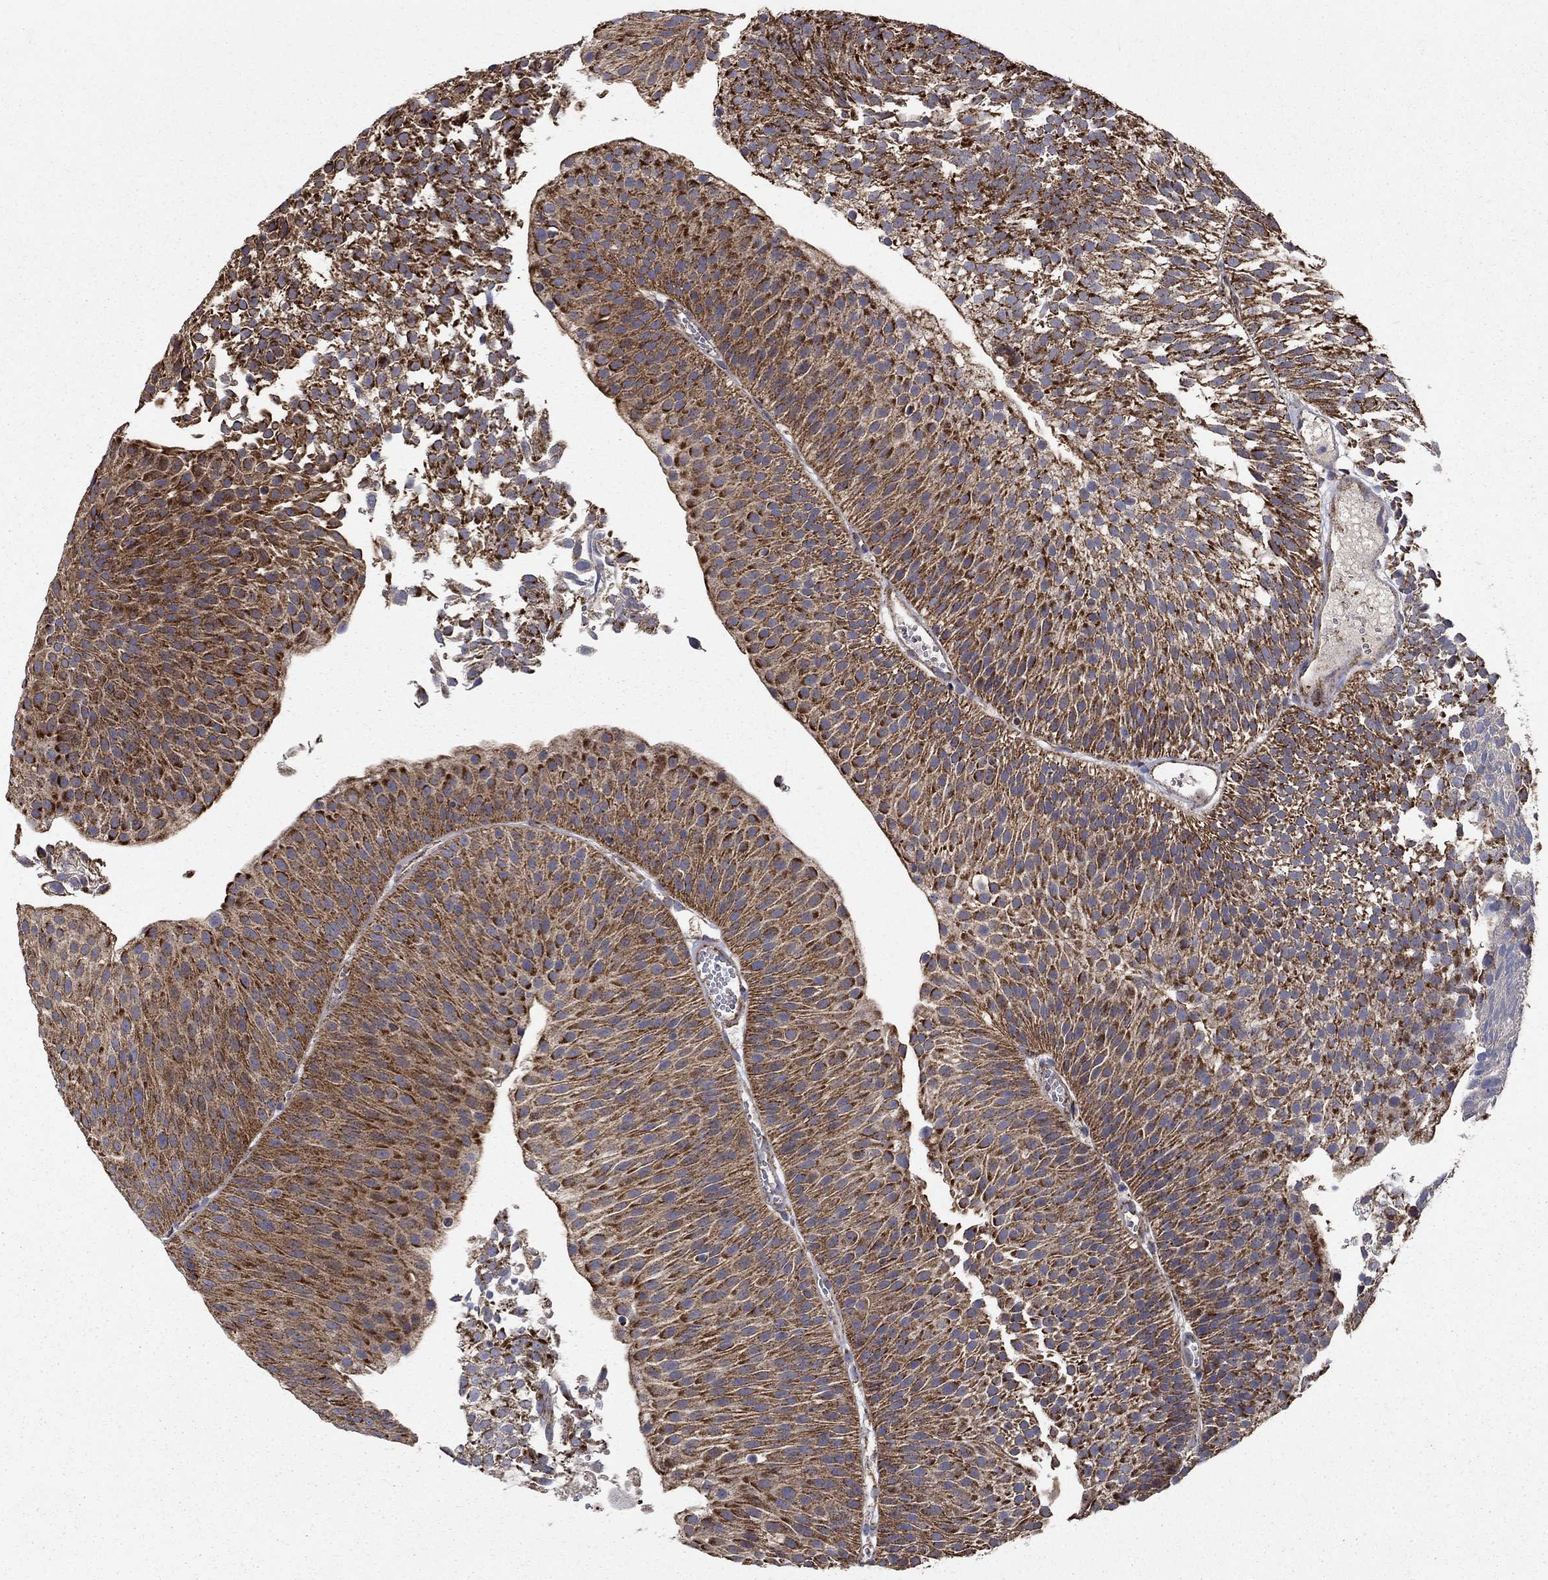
{"staining": {"intensity": "strong", "quantity": ">75%", "location": "cytoplasmic/membranous"}, "tissue": "urothelial cancer", "cell_type": "Tumor cells", "image_type": "cancer", "snomed": [{"axis": "morphology", "description": "Urothelial carcinoma, Low grade"}, {"axis": "topography", "description": "Urinary bladder"}], "caption": "Immunohistochemistry of urothelial cancer demonstrates high levels of strong cytoplasmic/membranous positivity in approximately >75% of tumor cells.", "gene": "NDUFS8", "patient": {"sex": "male", "age": 65}}